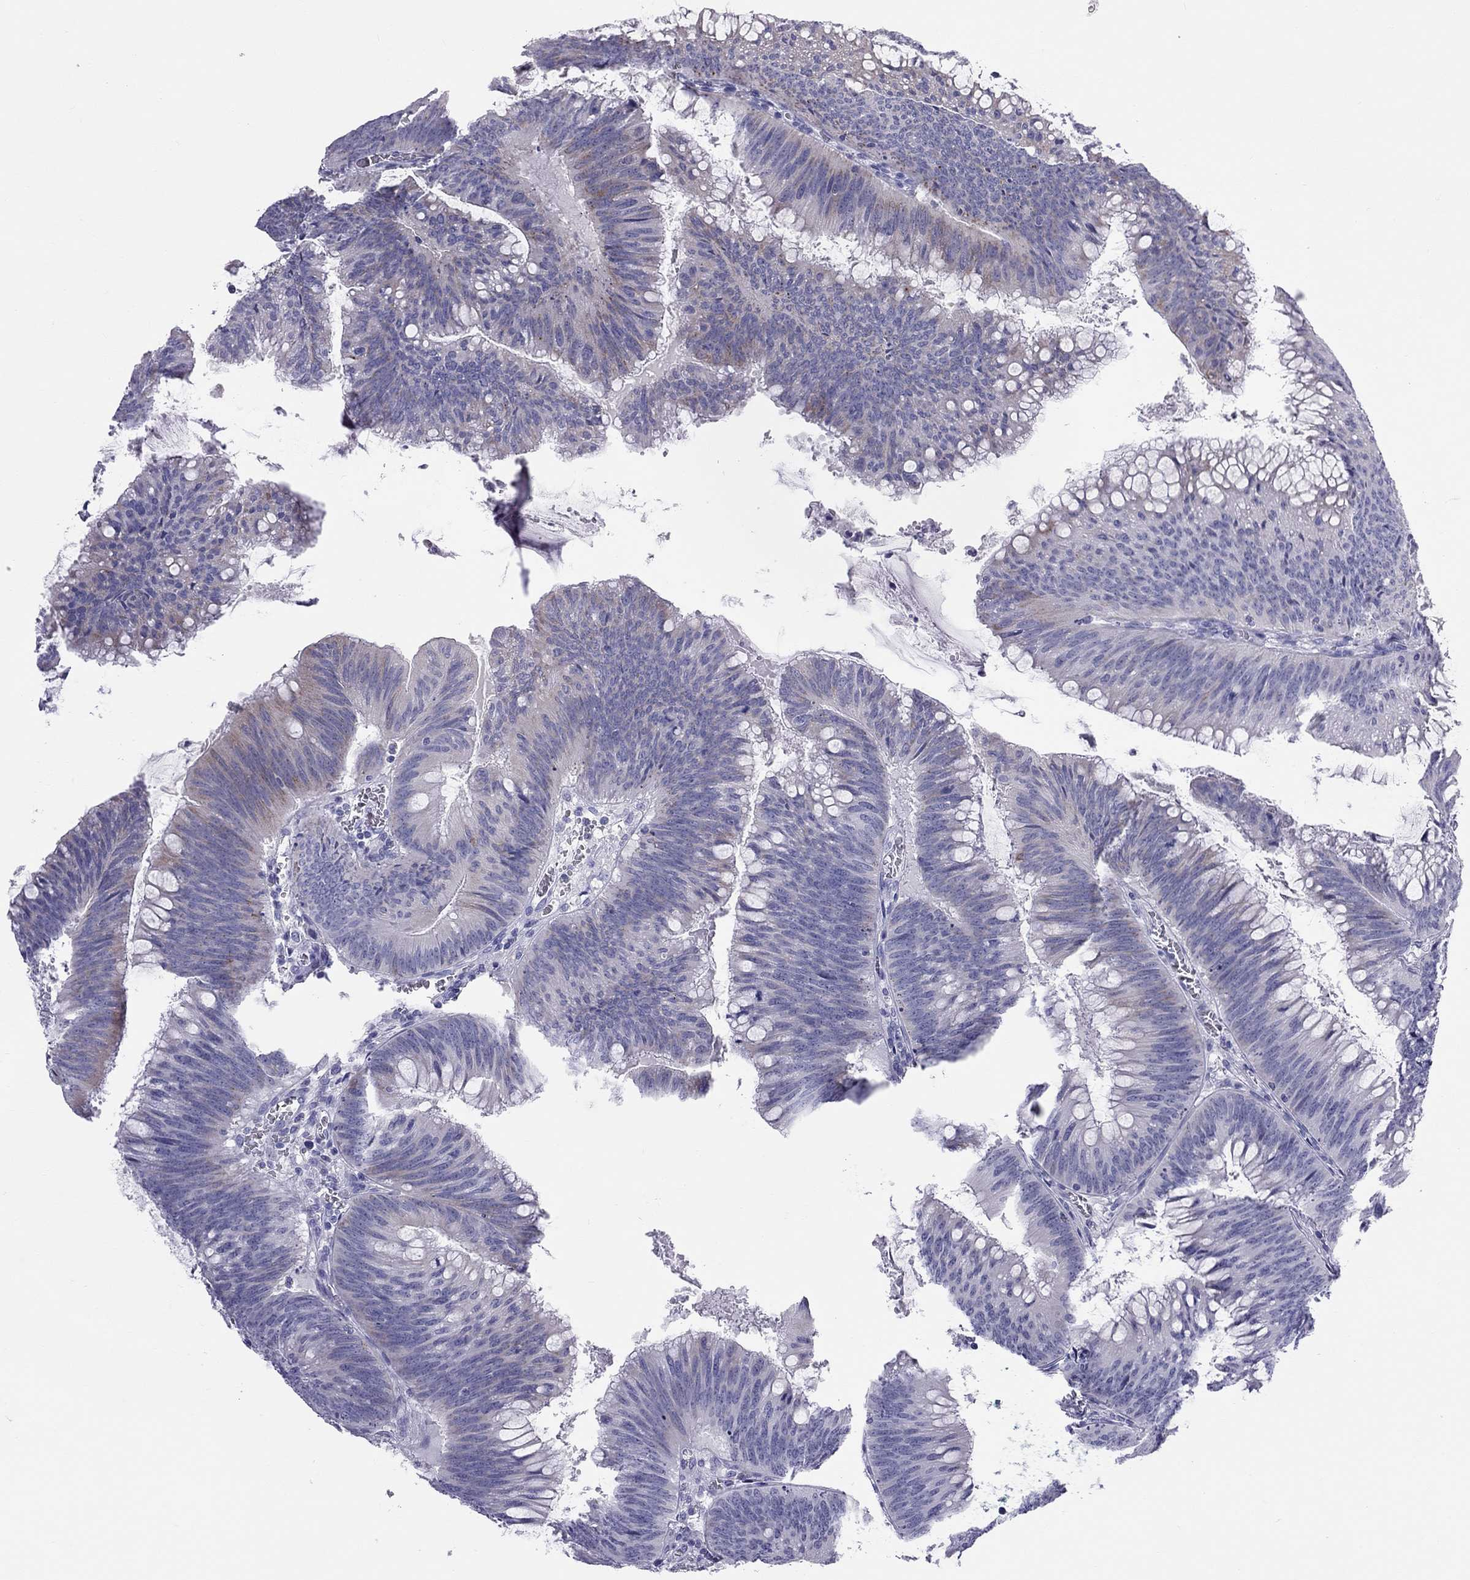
{"staining": {"intensity": "negative", "quantity": "none", "location": "none"}, "tissue": "colorectal cancer", "cell_type": "Tumor cells", "image_type": "cancer", "snomed": [{"axis": "morphology", "description": "Adenocarcinoma, NOS"}, {"axis": "topography", "description": "Rectum"}], "caption": "This histopathology image is of adenocarcinoma (colorectal) stained with immunohistochemistry to label a protein in brown with the nuclei are counter-stained blue. There is no expression in tumor cells.", "gene": "TRPM3", "patient": {"sex": "female", "age": 72}}